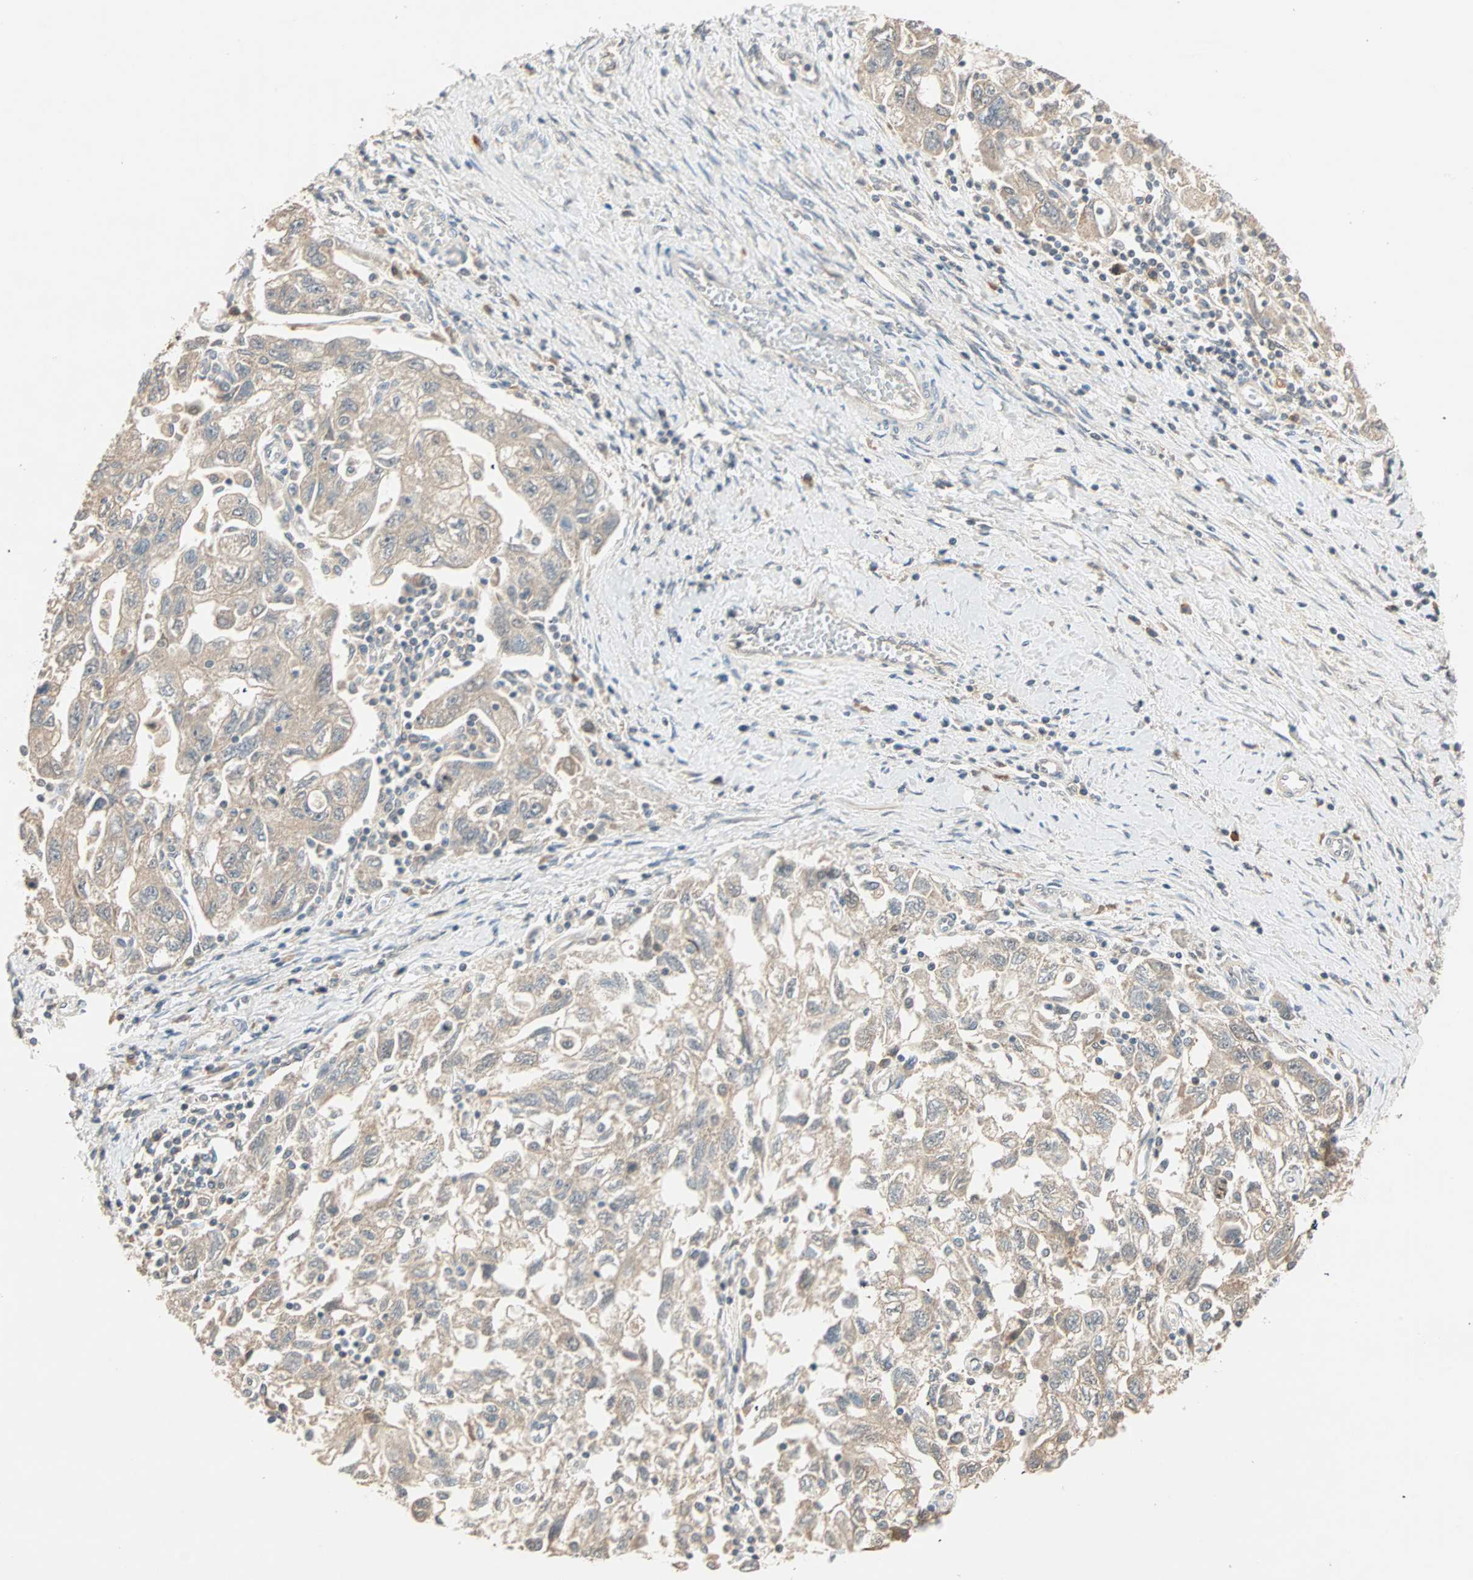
{"staining": {"intensity": "weak", "quantity": ">75%", "location": "cytoplasmic/membranous"}, "tissue": "ovarian cancer", "cell_type": "Tumor cells", "image_type": "cancer", "snomed": [{"axis": "morphology", "description": "Carcinoma, NOS"}, {"axis": "morphology", "description": "Cystadenocarcinoma, serous, NOS"}, {"axis": "topography", "description": "Ovary"}], "caption": "Approximately >75% of tumor cells in human ovarian cancer demonstrate weak cytoplasmic/membranous protein staining as visualized by brown immunohistochemical staining.", "gene": "TTF2", "patient": {"sex": "female", "age": 69}}